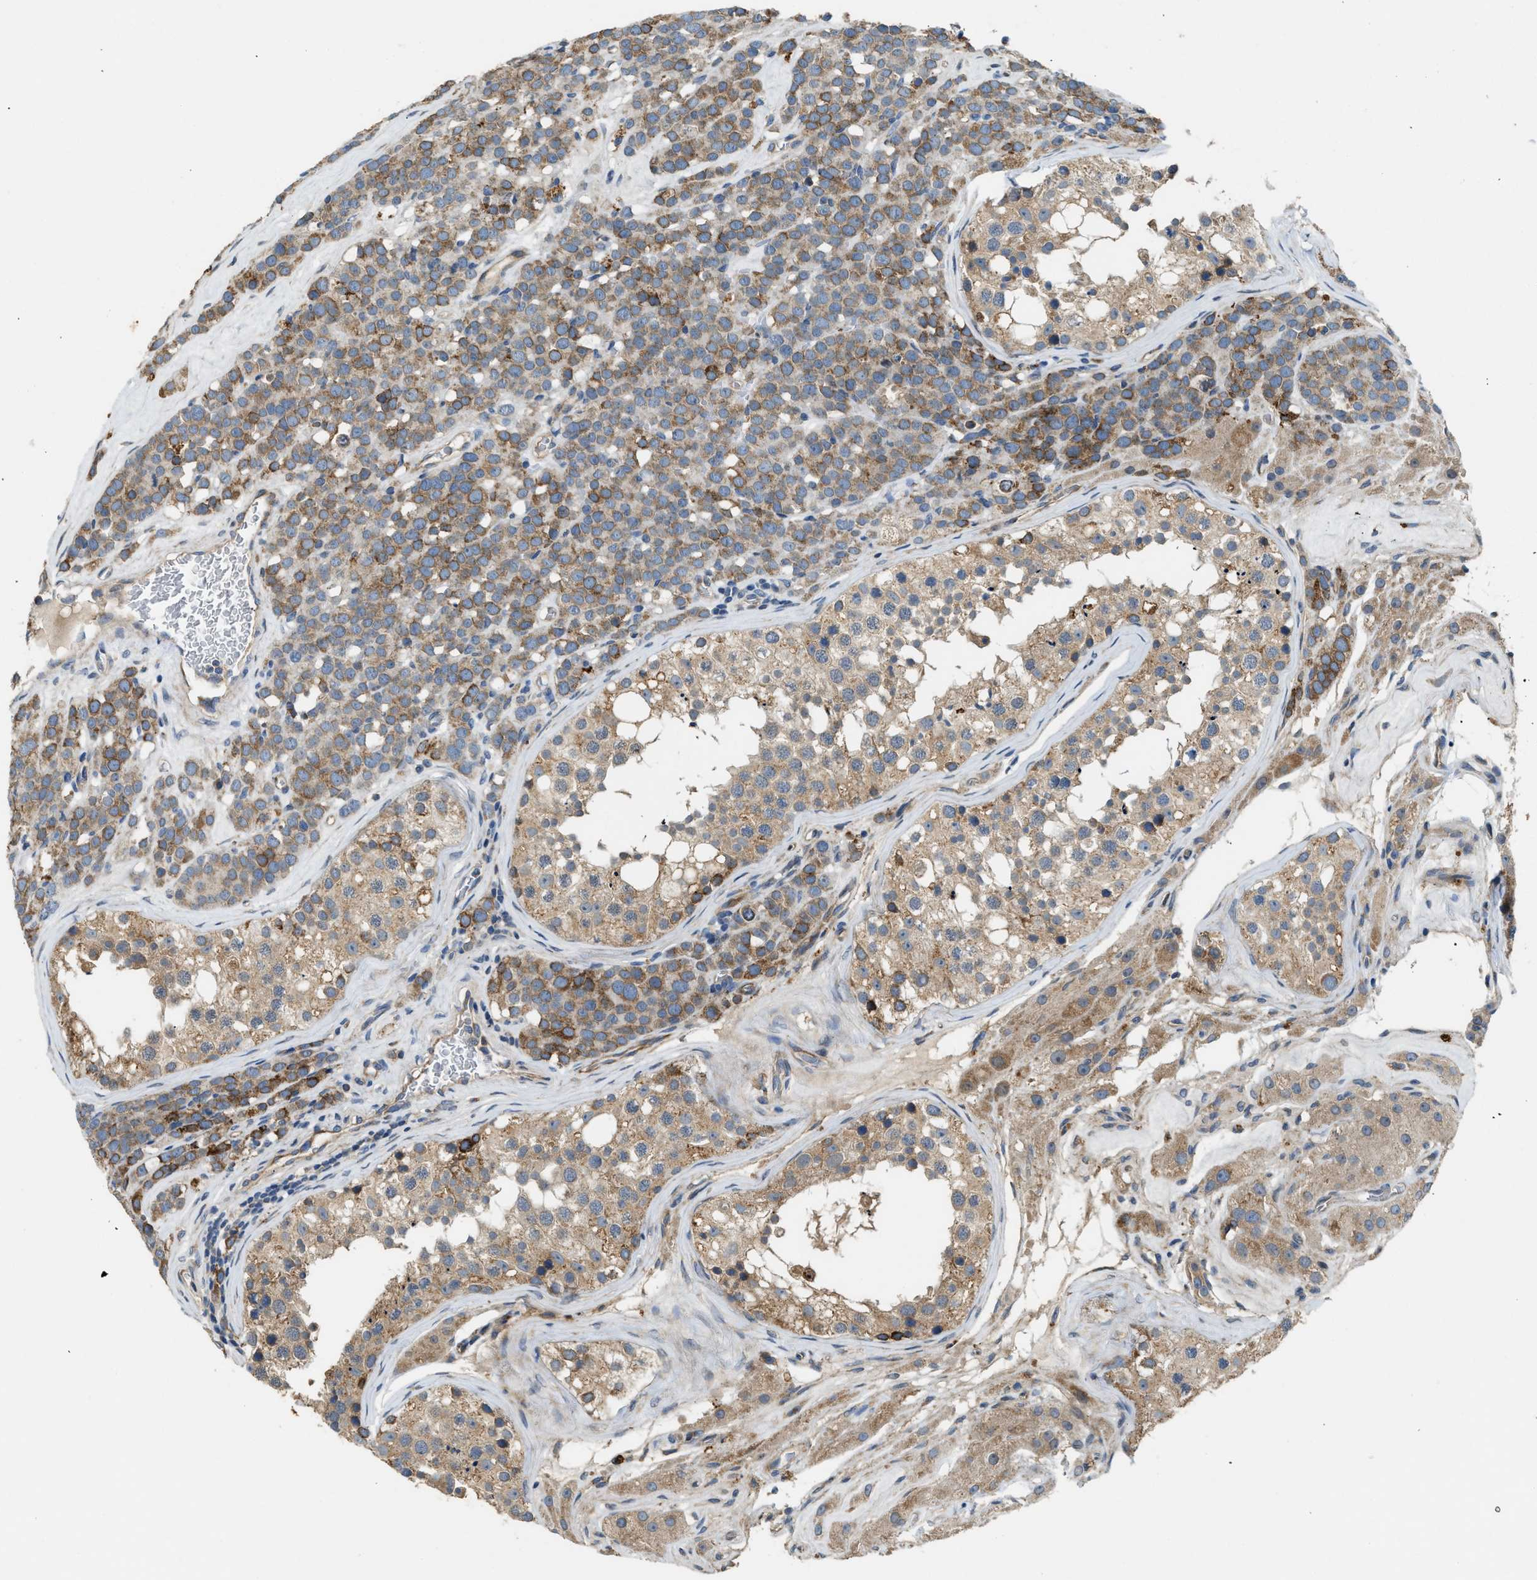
{"staining": {"intensity": "moderate", "quantity": ">75%", "location": "cytoplasmic/membranous"}, "tissue": "testis cancer", "cell_type": "Tumor cells", "image_type": "cancer", "snomed": [{"axis": "morphology", "description": "Seminoma, NOS"}, {"axis": "topography", "description": "Testis"}], "caption": "Testis cancer stained with IHC shows moderate cytoplasmic/membranous expression in about >75% of tumor cells.", "gene": "TMEM68", "patient": {"sex": "male", "age": 71}}